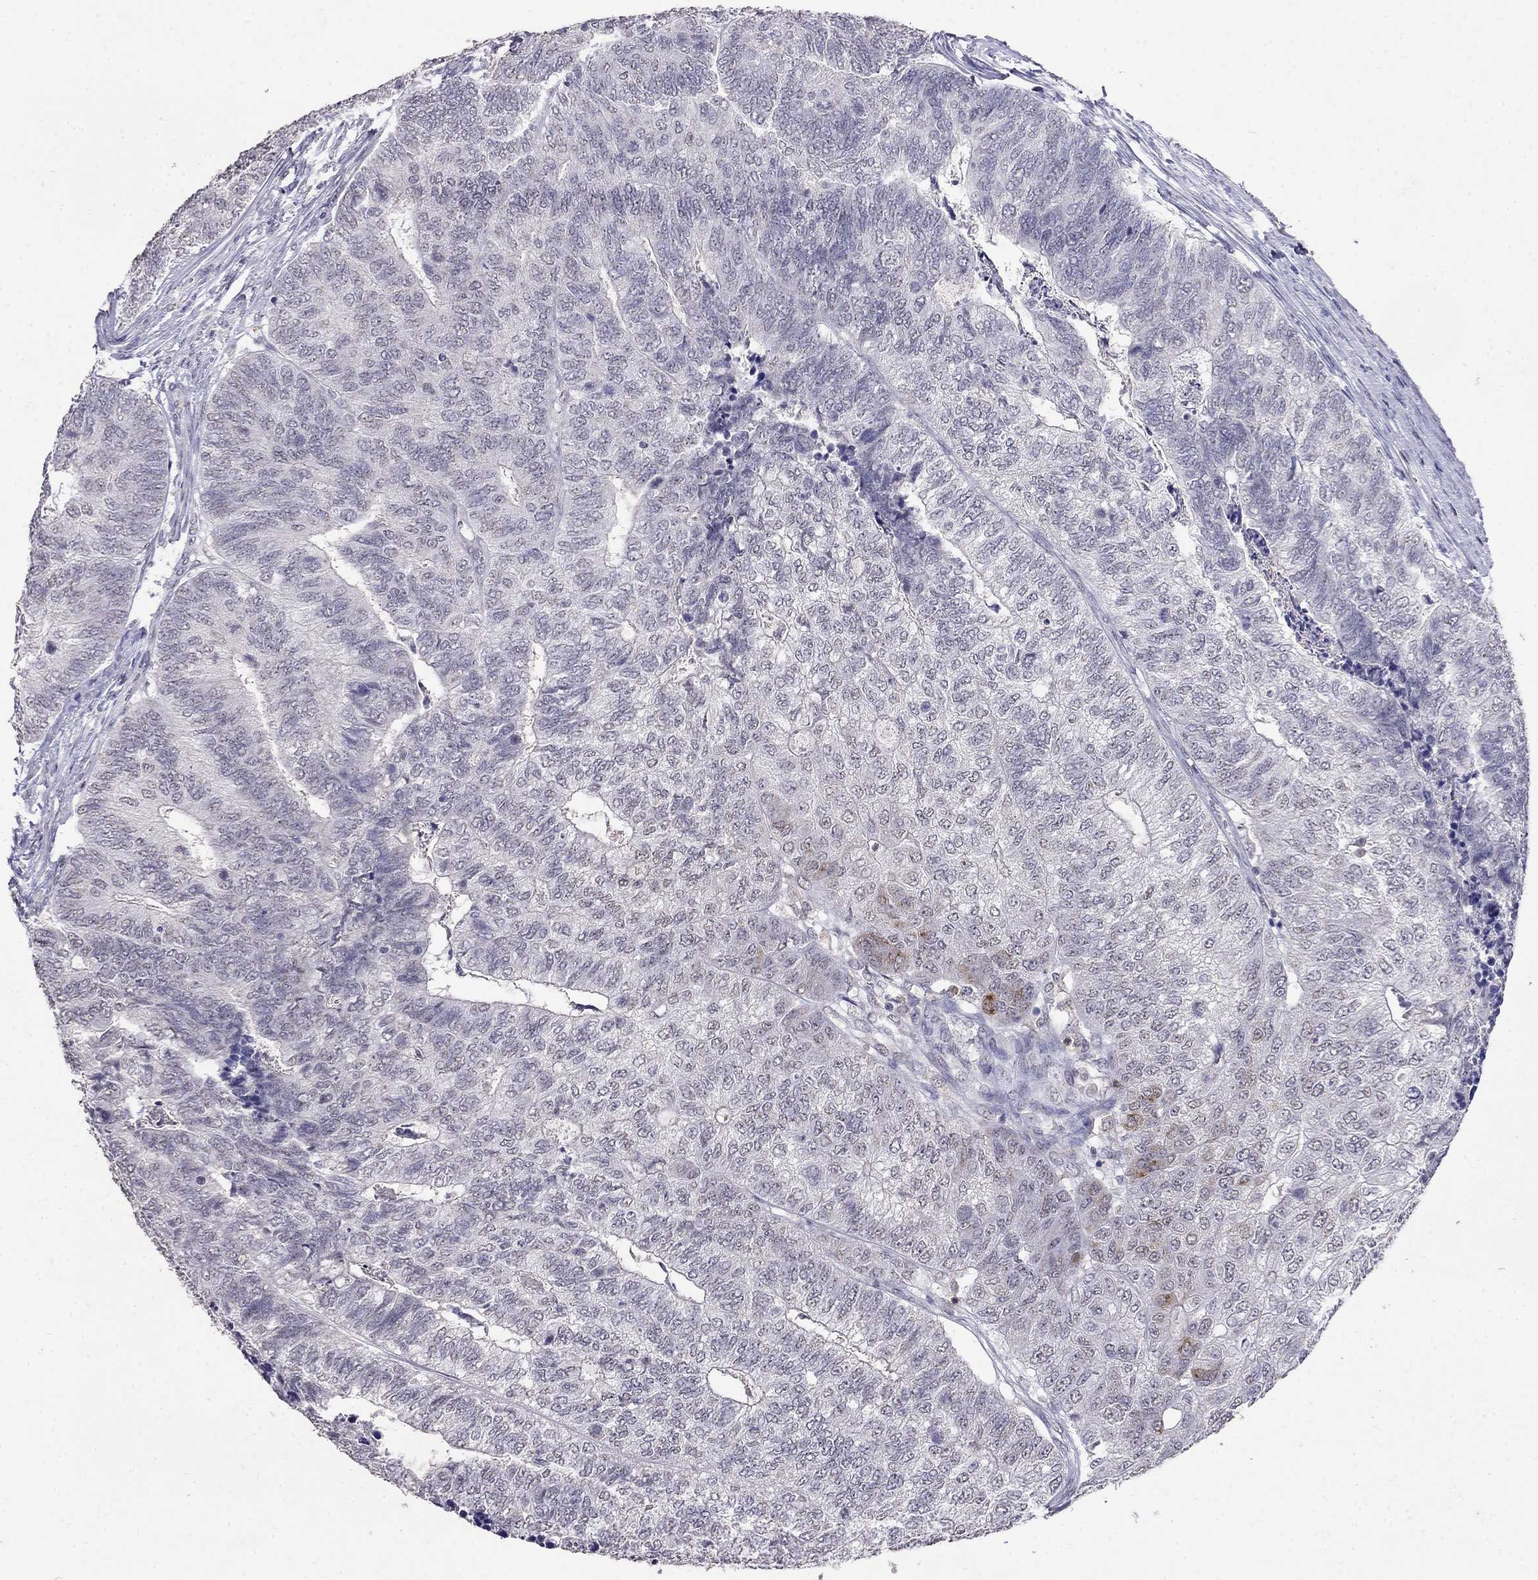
{"staining": {"intensity": "negative", "quantity": "none", "location": "none"}, "tissue": "colorectal cancer", "cell_type": "Tumor cells", "image_type": "cancer", "snomed": [{"axis": "morphology", "description": "Adenocarcinoma, NOS"}, {"axis": "topography", "description": "Colon"}], "caption": "This is an immunohistochemistry image of colorectal cancer (adenocarcinoma). There is no staining in tumor cells.", "gene": "CD8B", "patient": {"sex": "female", "age": 67}}